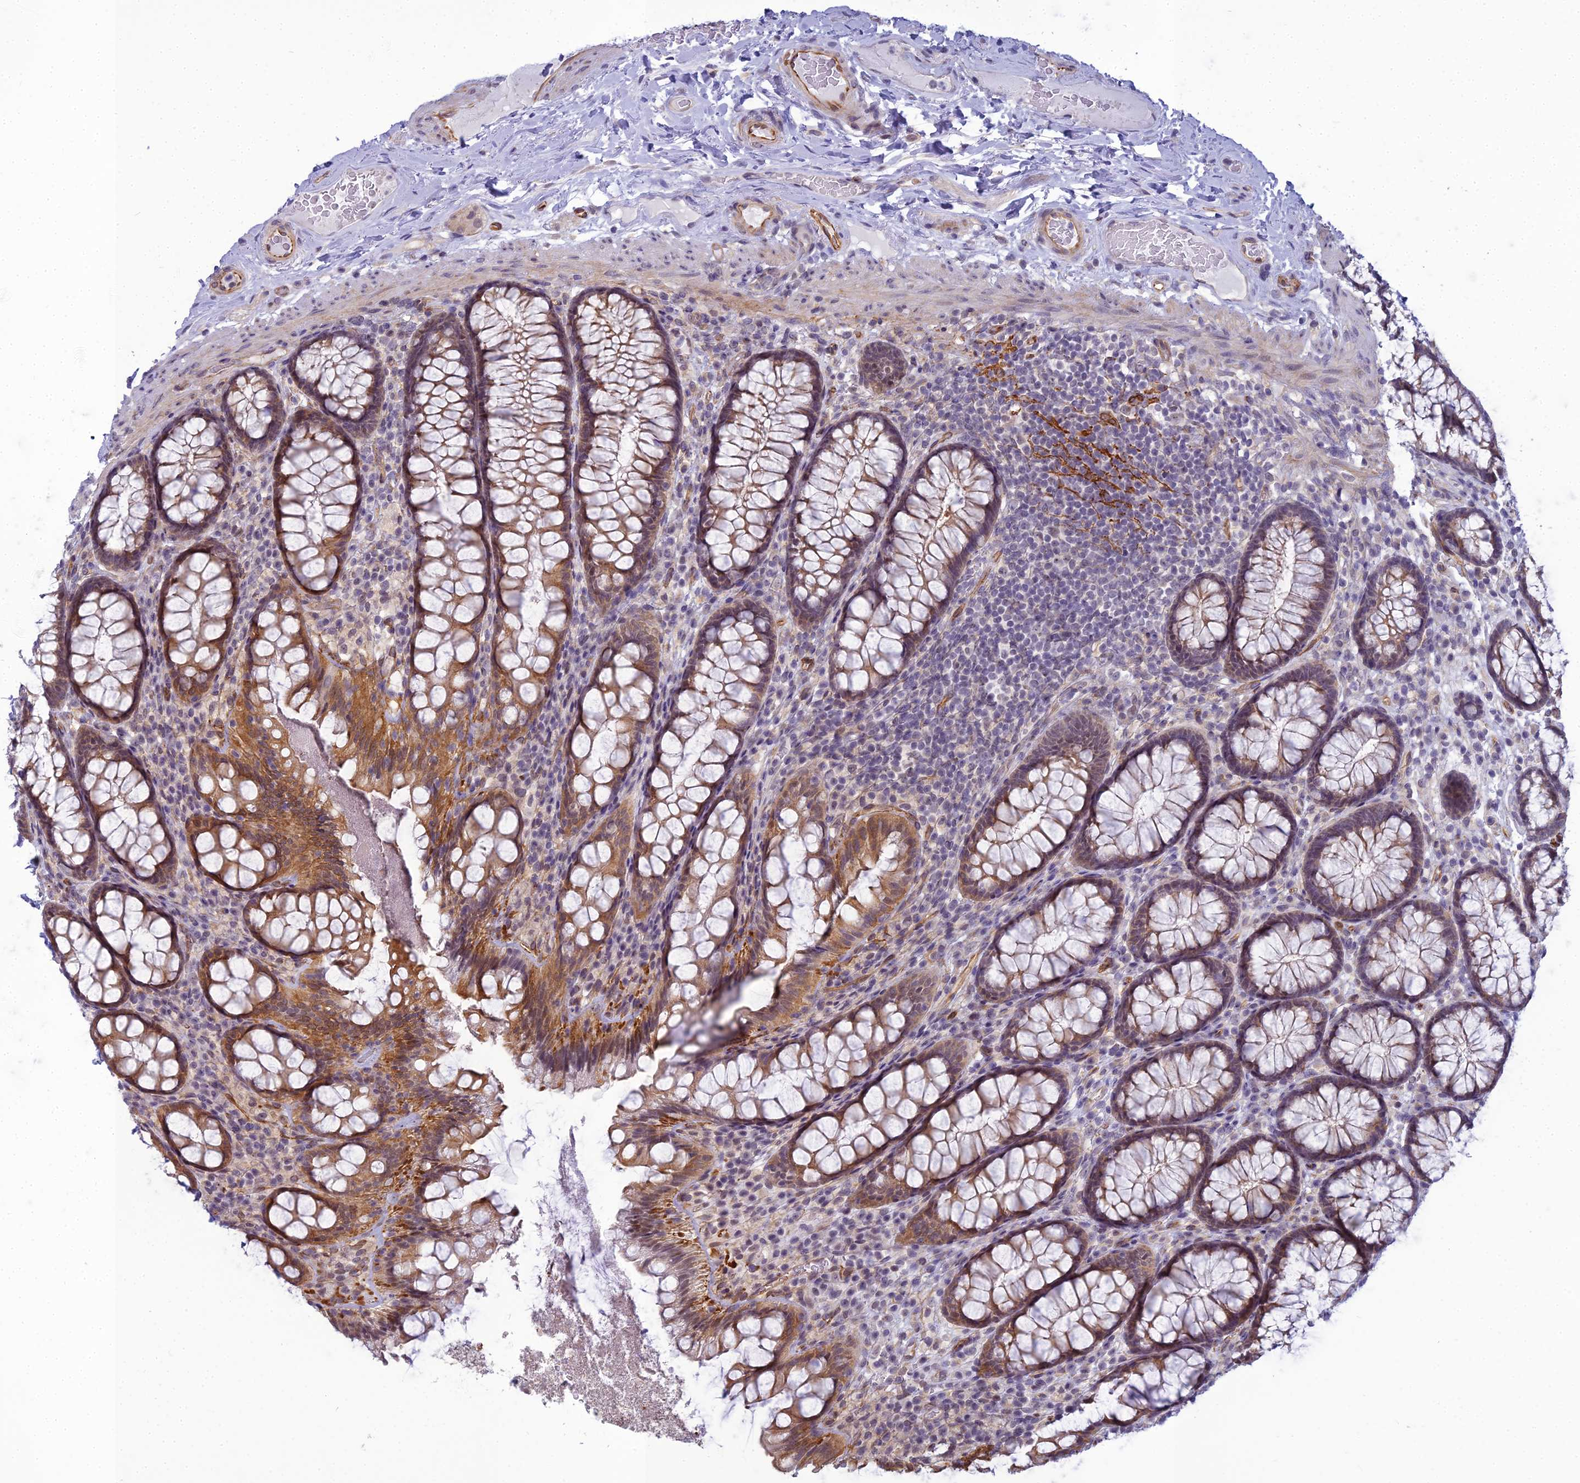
{"staining": {"intensity": "moderate", "quantity": ">75%", "location": "cytoplasmic/membranous,nuclear"}, "tissue": "rectum", "cell_type": "Glandular cells", "image_type": "normal", "snomed": [{"axis": "morphology", "description": "Normal tissue, NOS"}, {"axis": "topography", "description": "Rectum"}], "caption": "Human rectum stained for a protein (brown) displays moderate cytoplasmic/membranous,nuclear positive expression in about >75% of glandular cells.", "gene": "RGL3", "patient": {"sex": "male", "age": 83}}